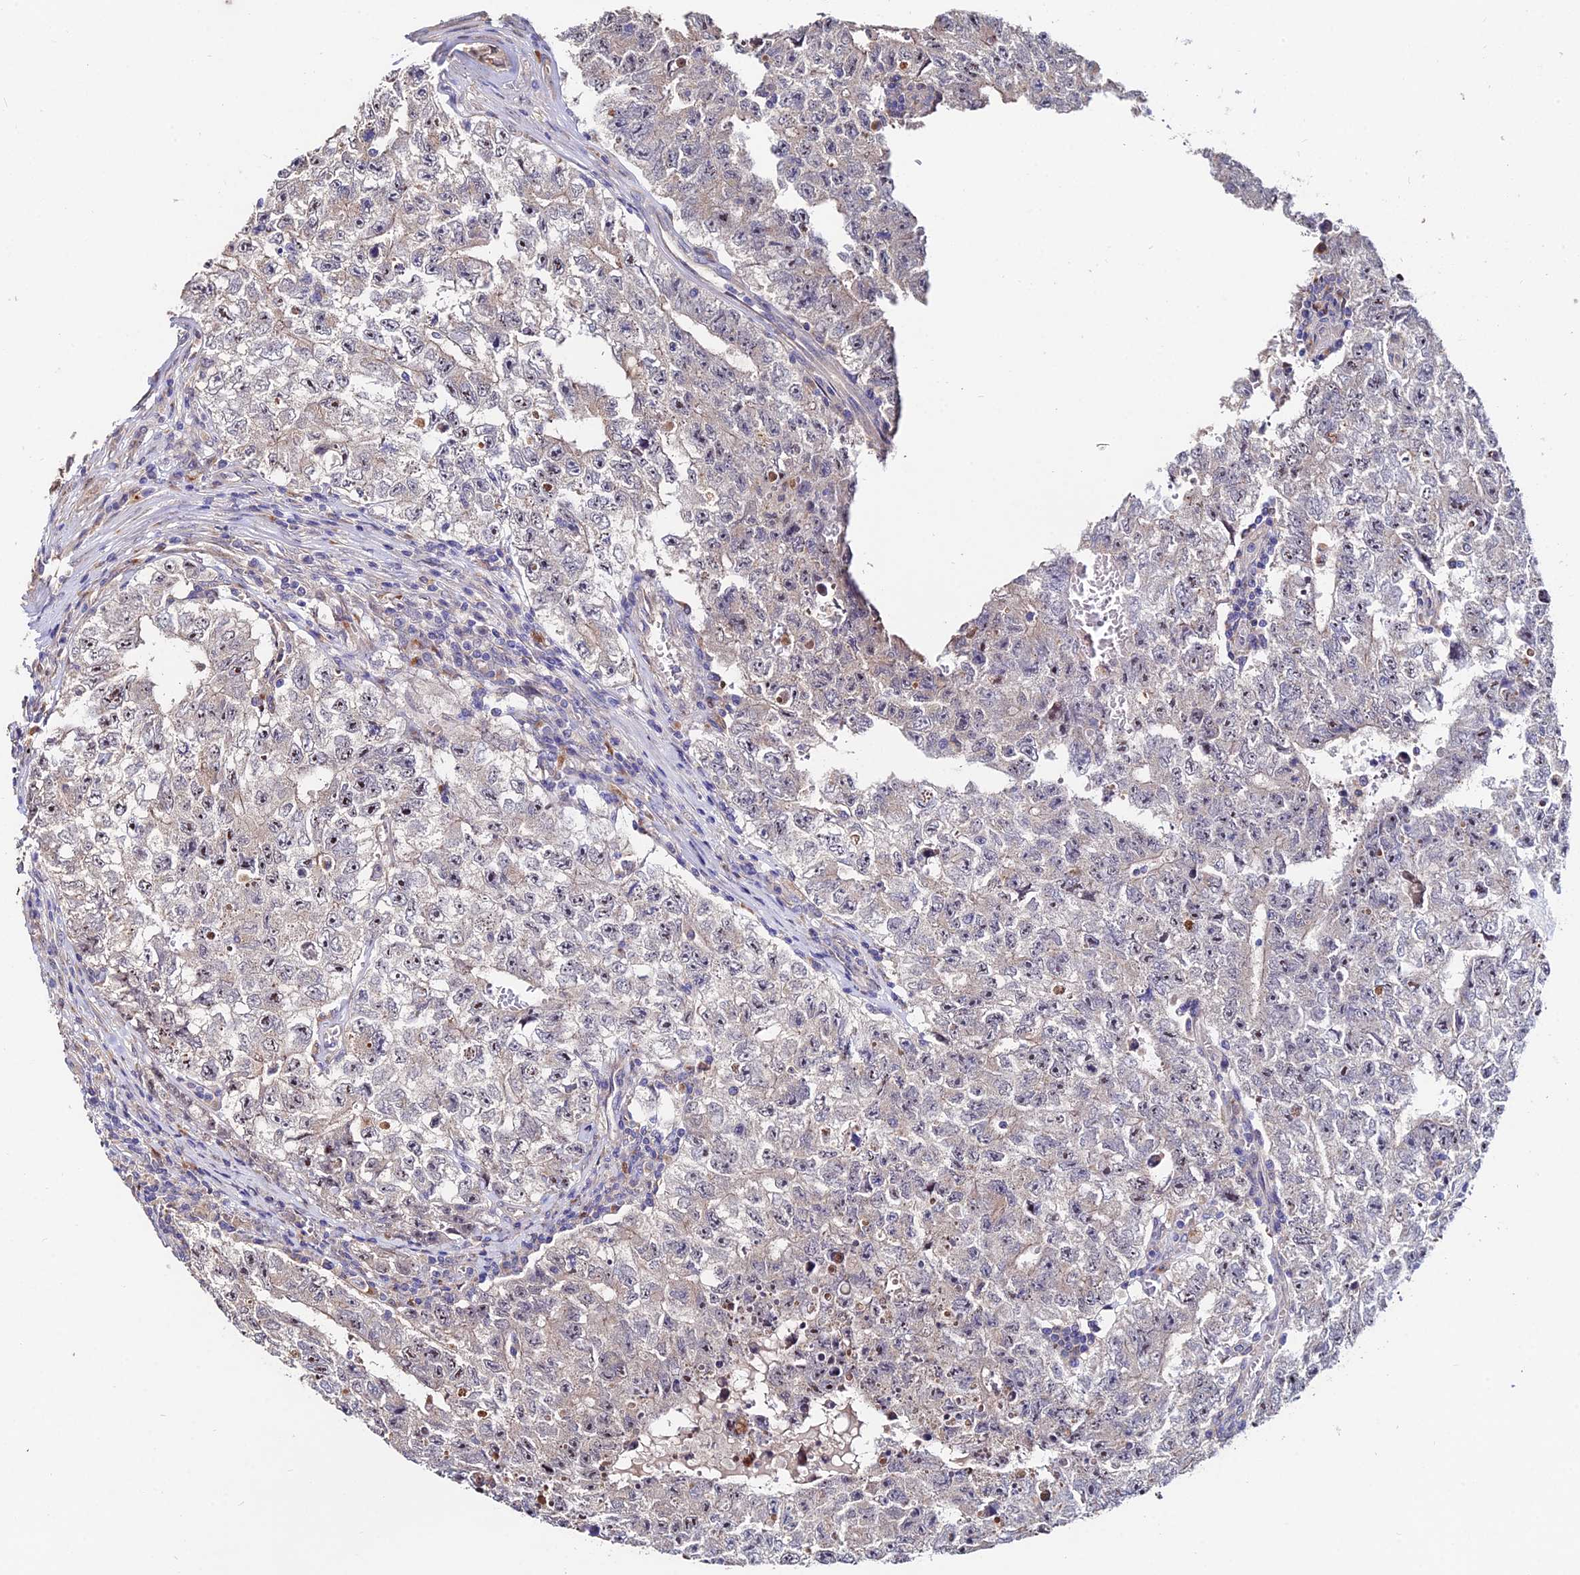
{"staining": {"intensity": "negative", "quantity": "none", "location": "none"}, "tissue": "testis cancer", "cell_type": "Tumor cells", "image_type": "cancer", "snomed": [{"axis": "morphology", "description": "Carcinoma, Embryonal, NOS"}, {"axis": "topography", "description": "Testis"}], "caption": "This is a image of immunohistochemistry staining of testis embryonal carcinoma, which shows no staining in tumor cells.", "gene": "ACTR5", "patient": {"sex": "male", "age": 17}}